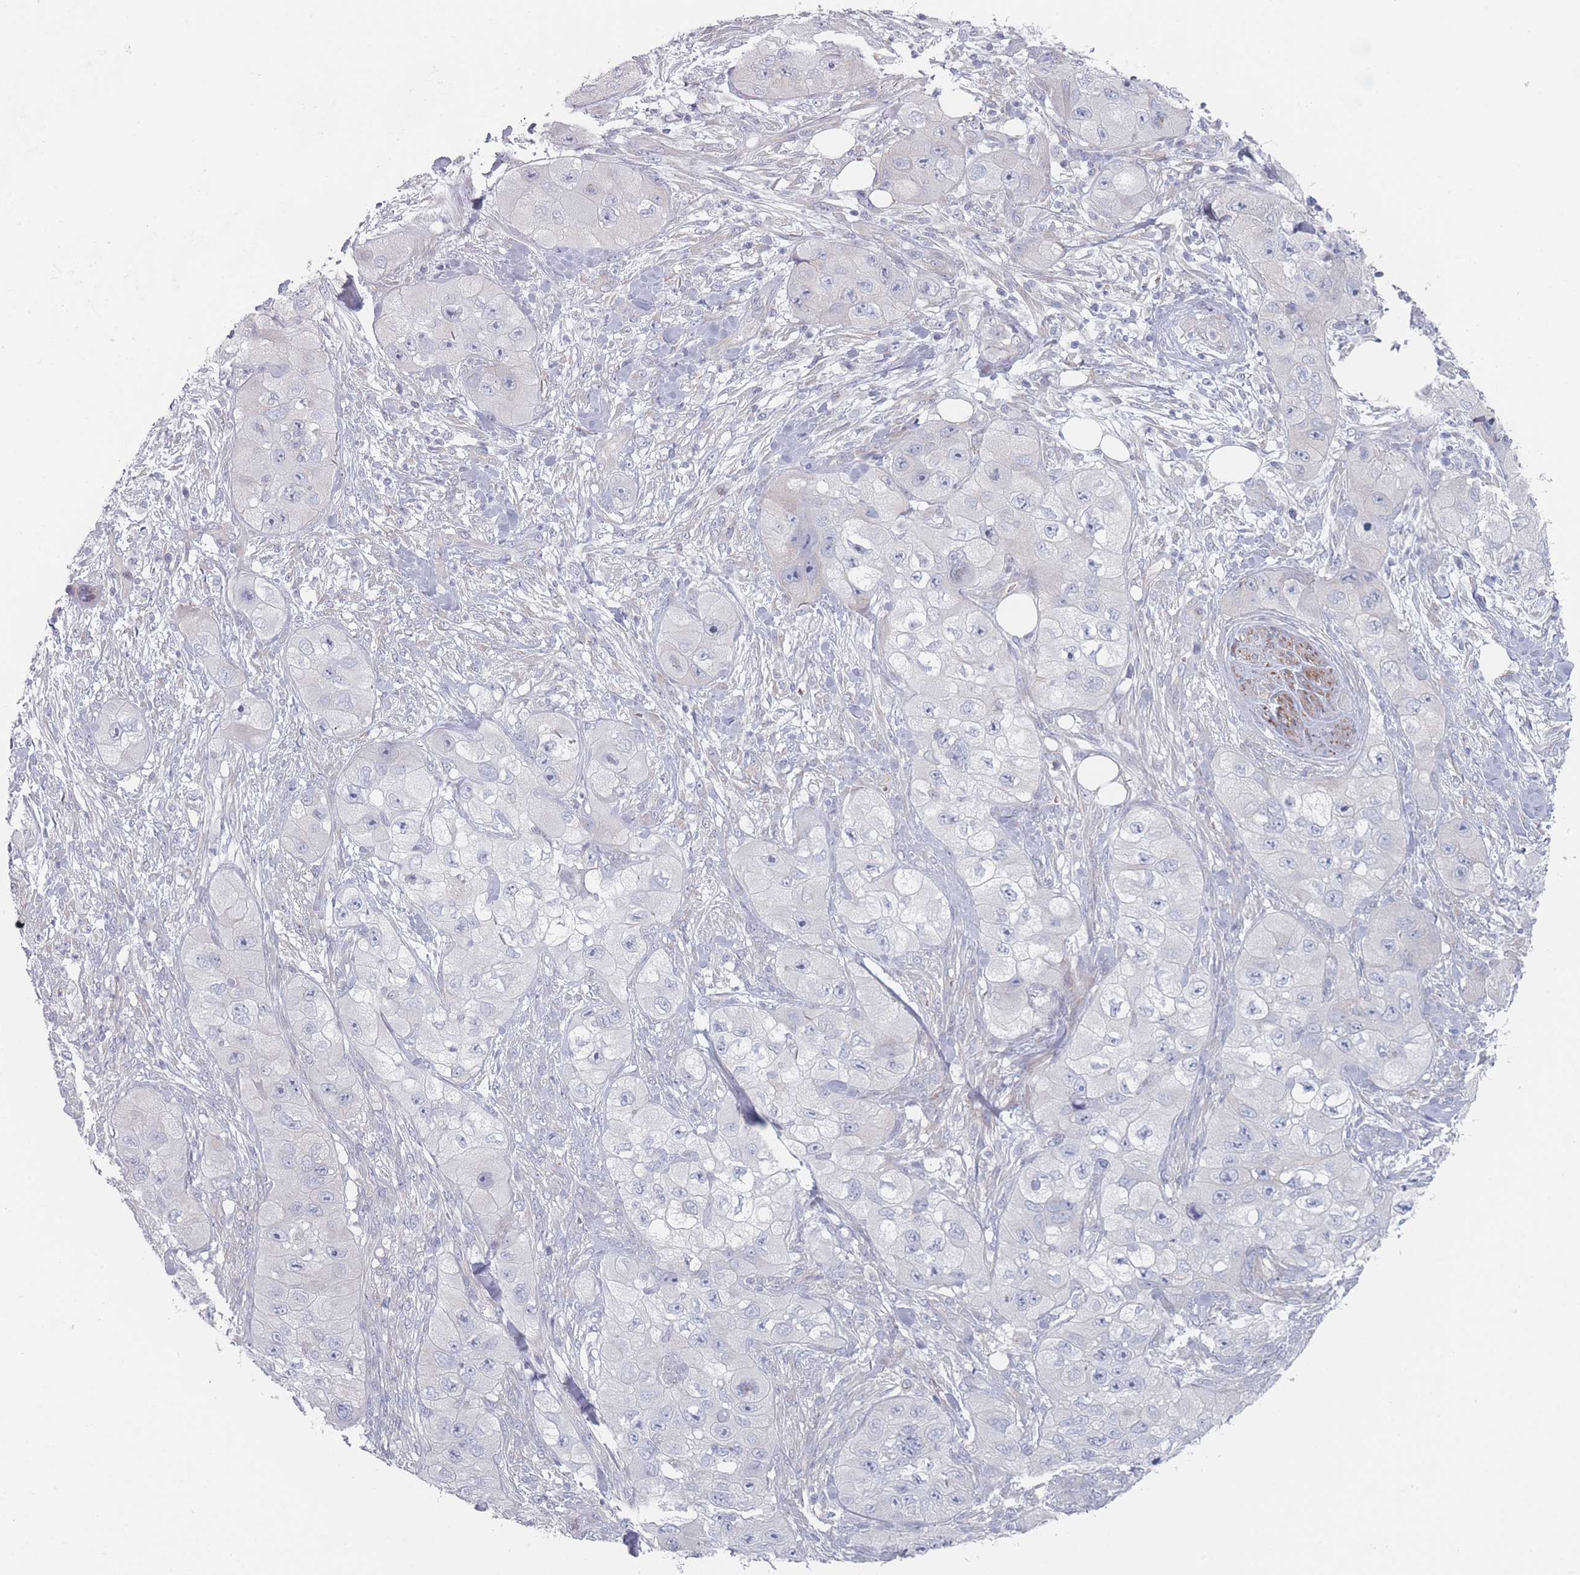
{"staining": {"intensity": "negative", "quantity": "none", "location": "none"}, "tissue": "skin cancer", "cell_type": "Tumor cells", "image_type": "cancer", "snomed": [{"axis": "morphology", "description": "Squamous cell carcinoma, NOS"}, {"axis": "topography", "description": "Skin"}, {"axis": "topography", "description": "Subcutis"}], "caption": "Immunohistochemical staining of human skin squamous cell carcinoma displays no significant expression in tumor cells.", "gene": "RNF4", "patient": {"sex": "male", "age": 73}}